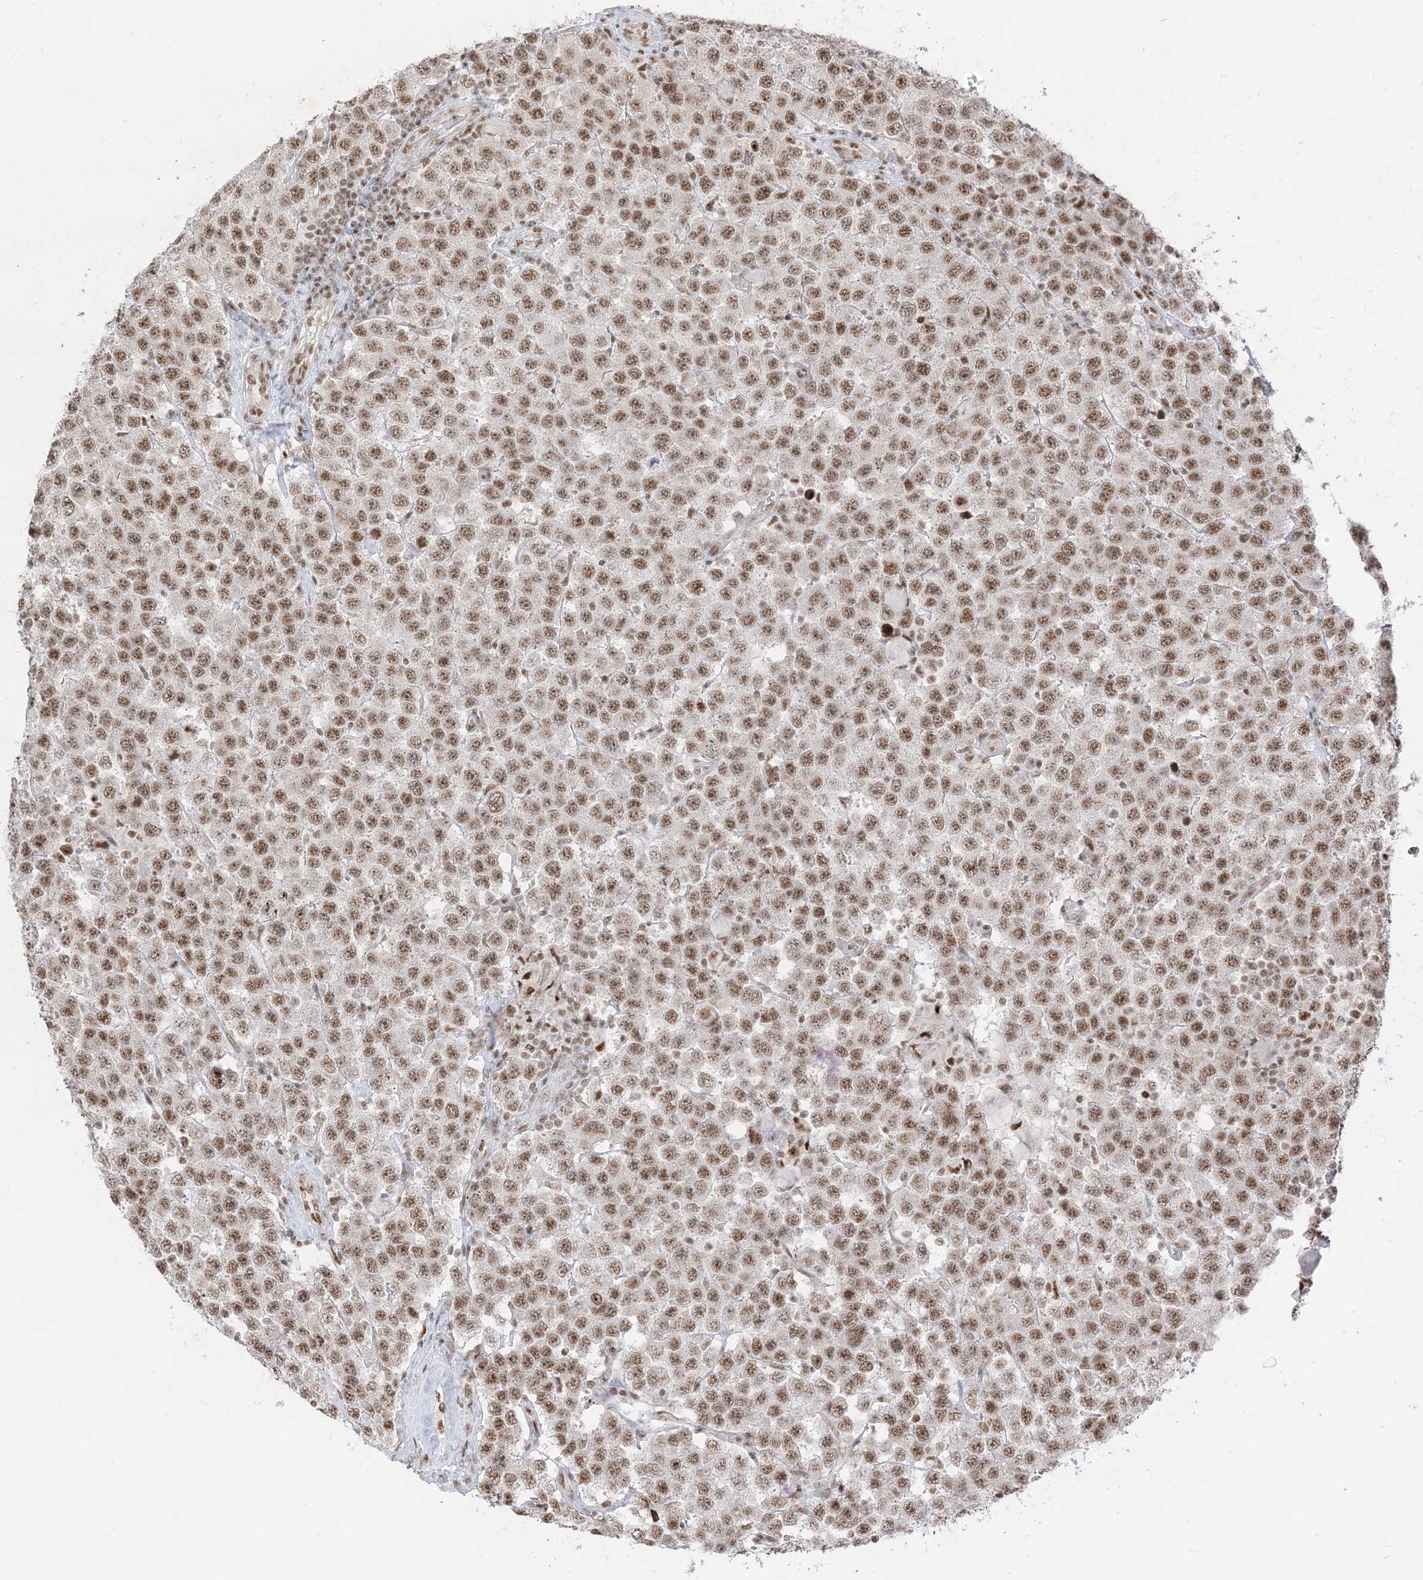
{"staining": {"intensity": "moderate", "quantity": ">75%", "location": "nuclear"}, "tissue": "testis cancer", "cell_type": "Tumor cells", "image_type": "cancer", "snomed": [{"axis": "morphology", "description": "Seminoma, NOS"}, {"axis": "topography", "description": "Testis"}], "caption": "The photomicrograph reveals a brown stain indicating the presence of a protein in the nuclear of tumor cells in seminoma (testis). (Stains: DAB in brown, nuclei in blue, Microscopy: brightfield microscopy at high magnification).", "gene": "ARGLU1", "patient": {"sex": "male", "age": 28}}